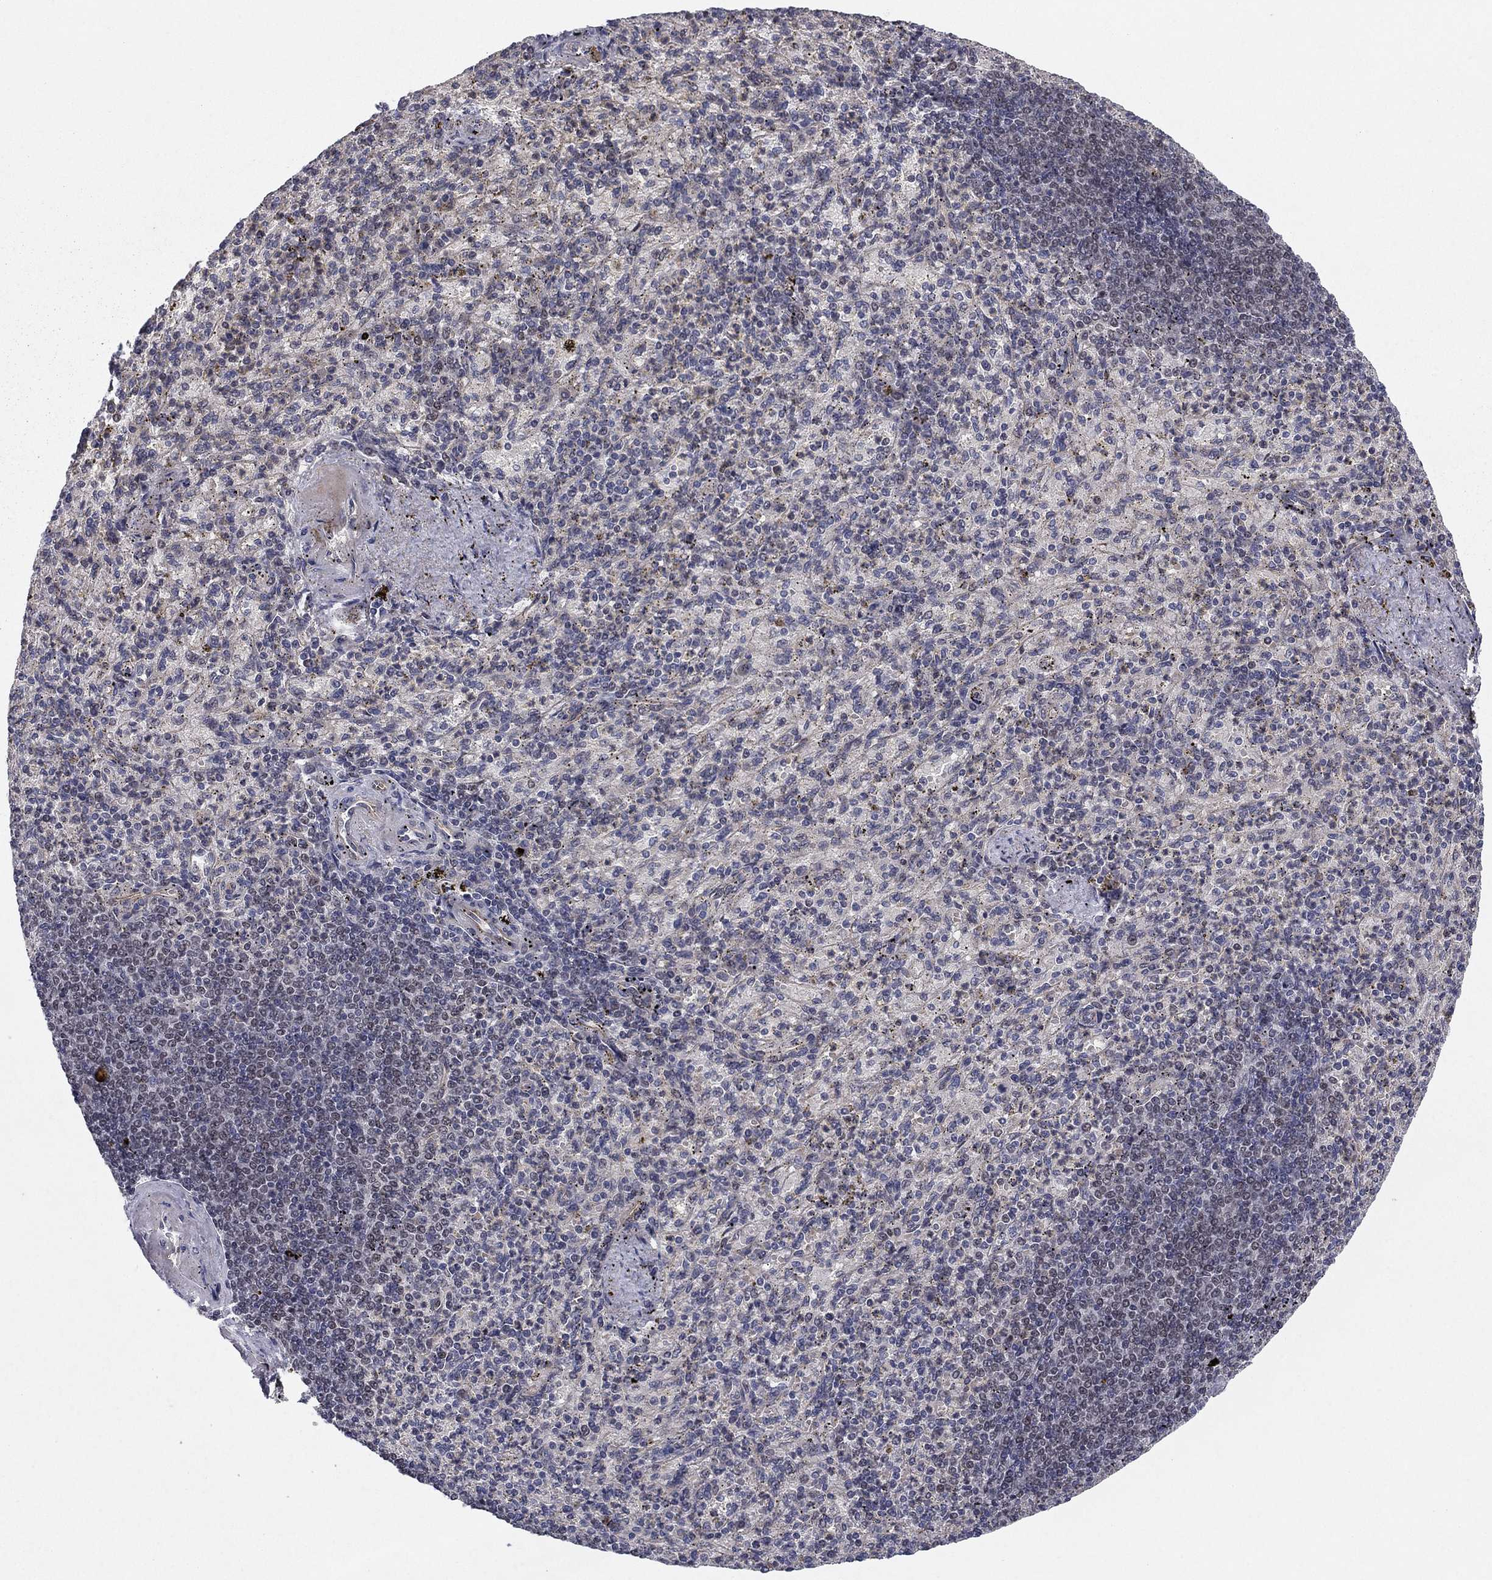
{"staining": {"intensity": "negative", "quantity": "none", "location": "none"}, "tissue": "spleen", "cell_type": "Cells in red pulp", "image_type": "normal", "snomed": [{"axis": "morphology", "description": "Normal tissue, NOS"}, {"axis": "topography", "description": "Spleen"}], "caption": "This is an immunohistochemistry (IHC) image of benign human spleen. There is no positivity in cells in red pulp.", "gene": "BCL11A", "patient": {"sex": "female", "age": 74}}